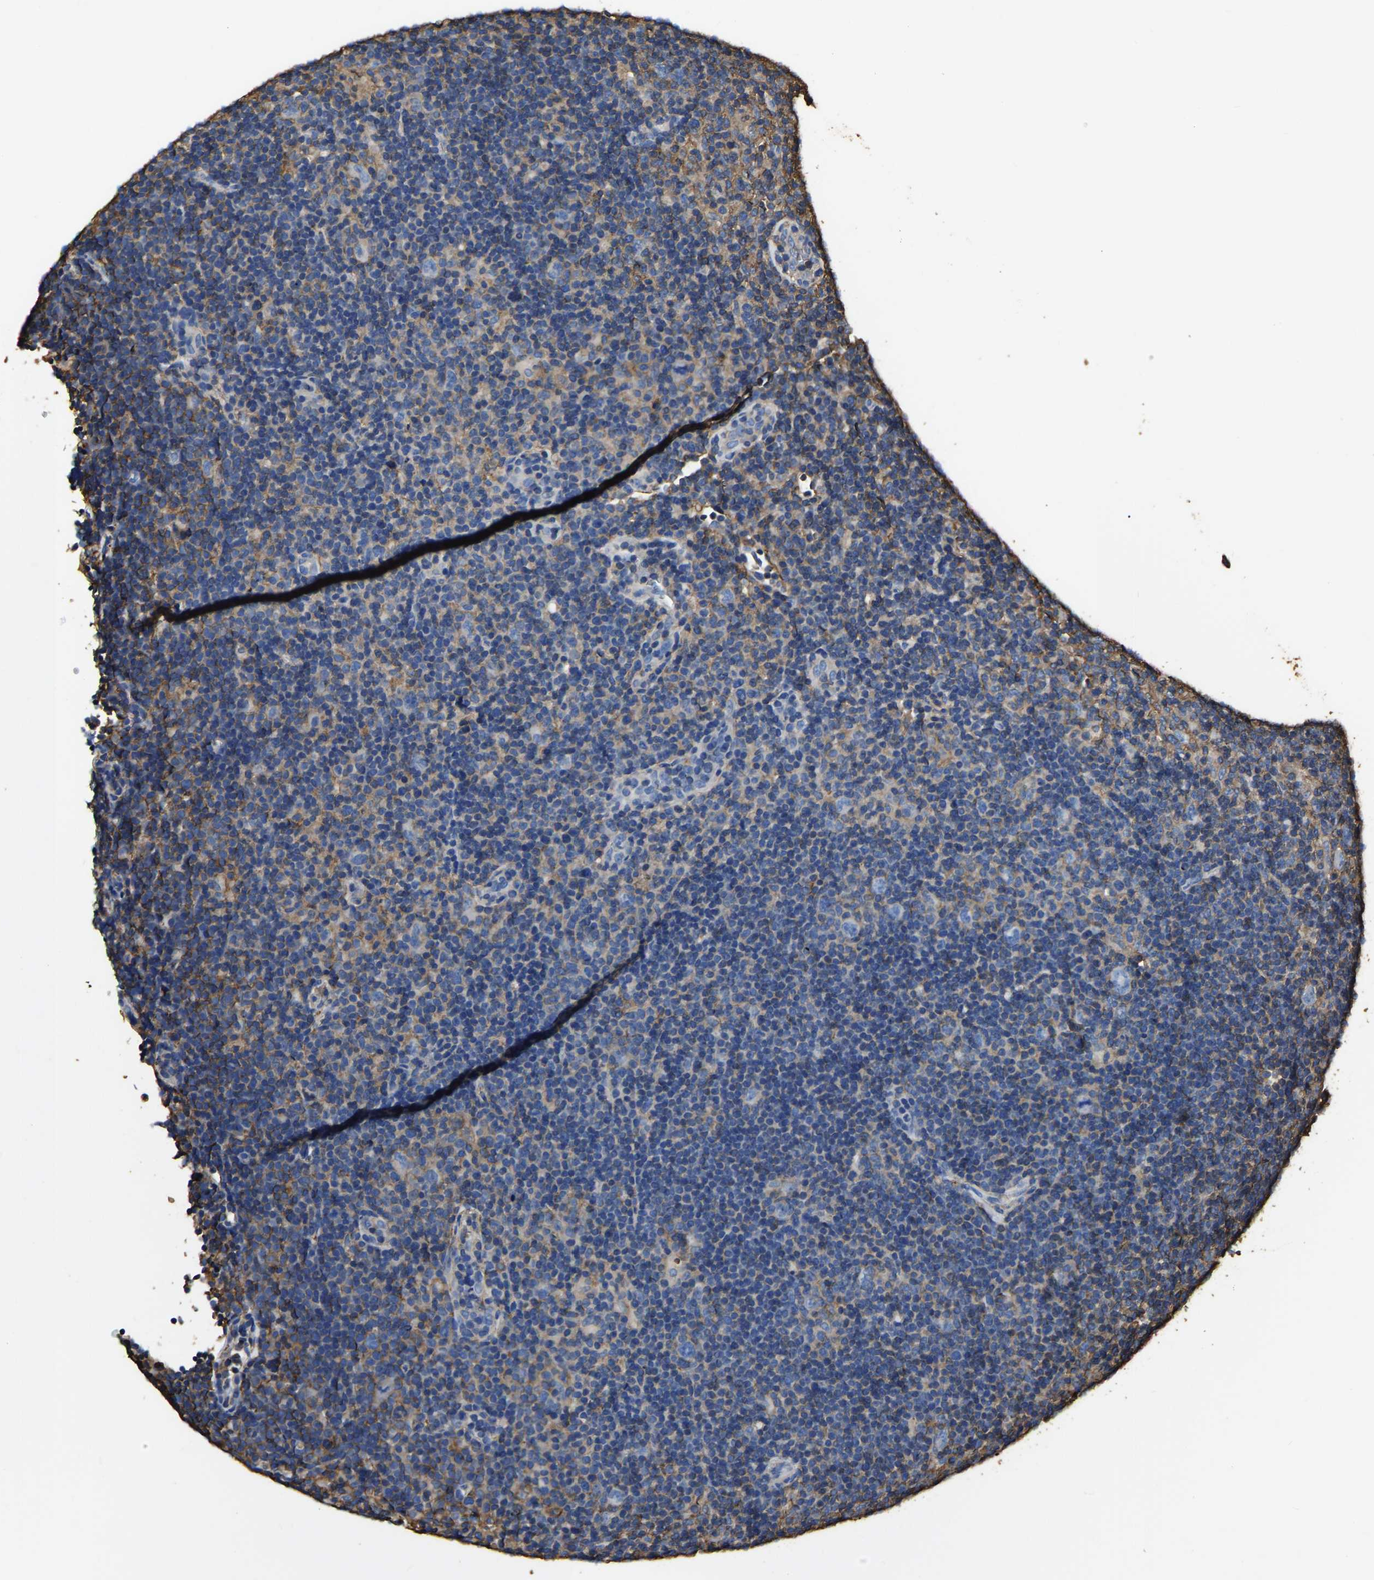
{"staining": {"intensity": "negative", "quantity": "none", "location": "none"}, "tissue": "lymphoma", "cell_type": "Tumor cells", "image_type": "cancer", "snomed": [{"axis": "morphology", "description": "Hodgkin's disease, NOS"}, {"axis": "topography", "description": "Lymph node"}], "caption": "Protein analysis of Hodgkin's disease displays no significant expression in tumor cells. The staining is performed using DAB (3,3'-diaminobenzidine) brown chromogen with nuclei counter-stained in using hematoxylin.", "gene": "ARMT1", "patient": {"sex": "female", "age": 57}}